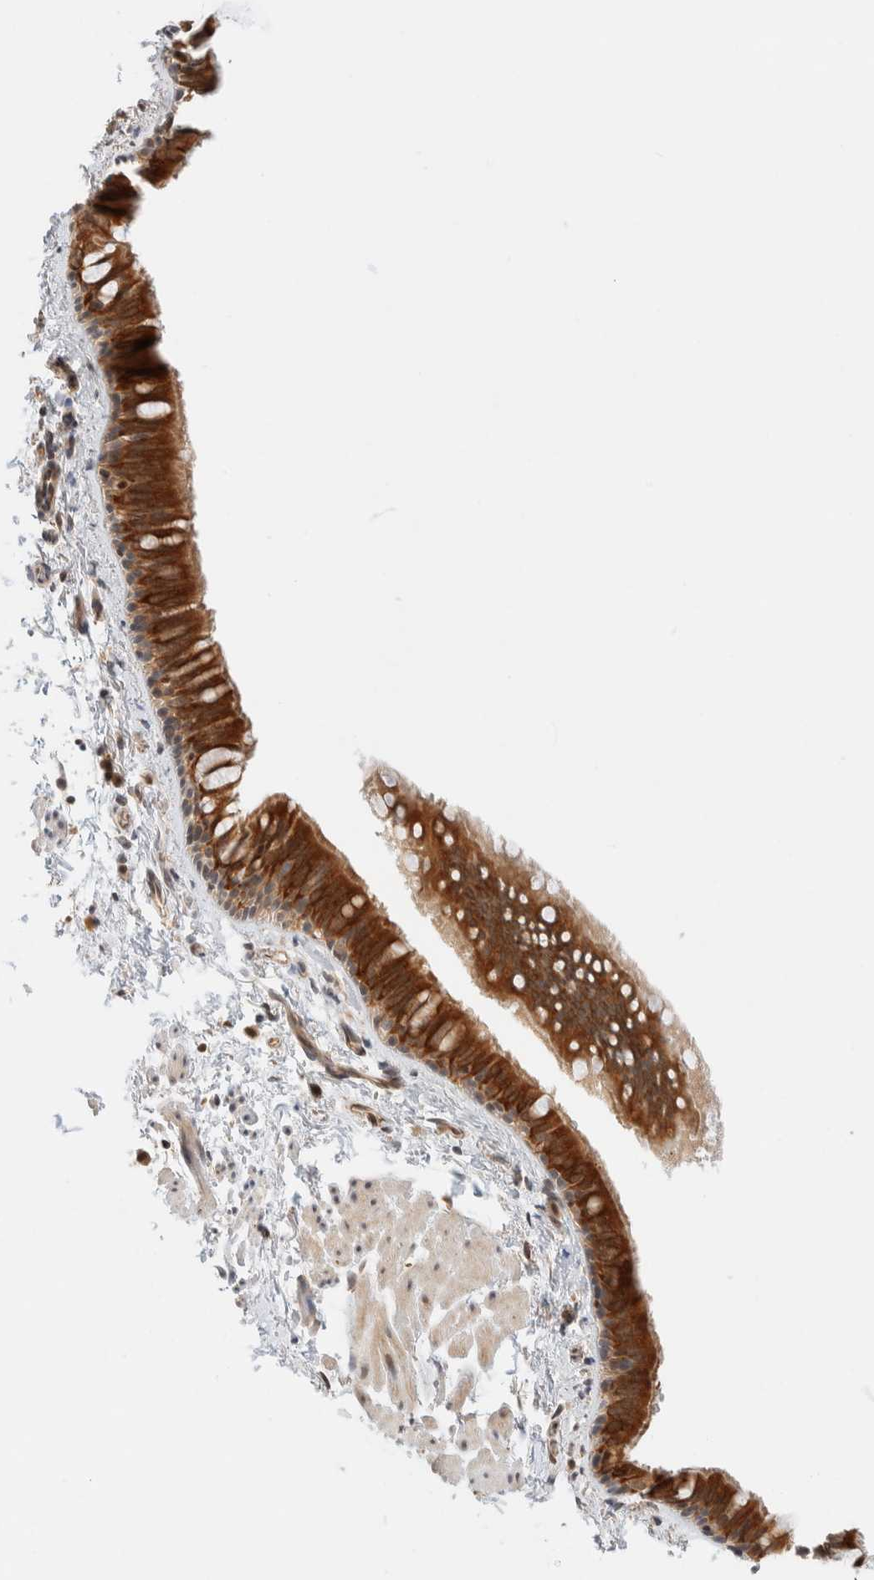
{"staining": {"intensity": "strong", "quantity": ">75%", "location": "cytoplasmic/membranous"}, "tissue": "bronchus", "cell_type": "Respiratory epithelial cells", "image_type": "normal", "snomed": [{"axis": "morphology", "description": "Normal tissue, NOS"}, {"axis": "topography", "description": "Cartilage tissue"}, {"axis": "topography", "description": "Bronchus"}, {"axis": "topography", "description": "Lung"}], "caption": "About >75% of respiratory epithelial cells in unremarkable human bronchus reveal strong cytoplasmic/membranous protein positivity as visualized by brown immunohistochemical staining.", "gene": "C8orf76", "patient": {"sex": "male", "age": 64}}